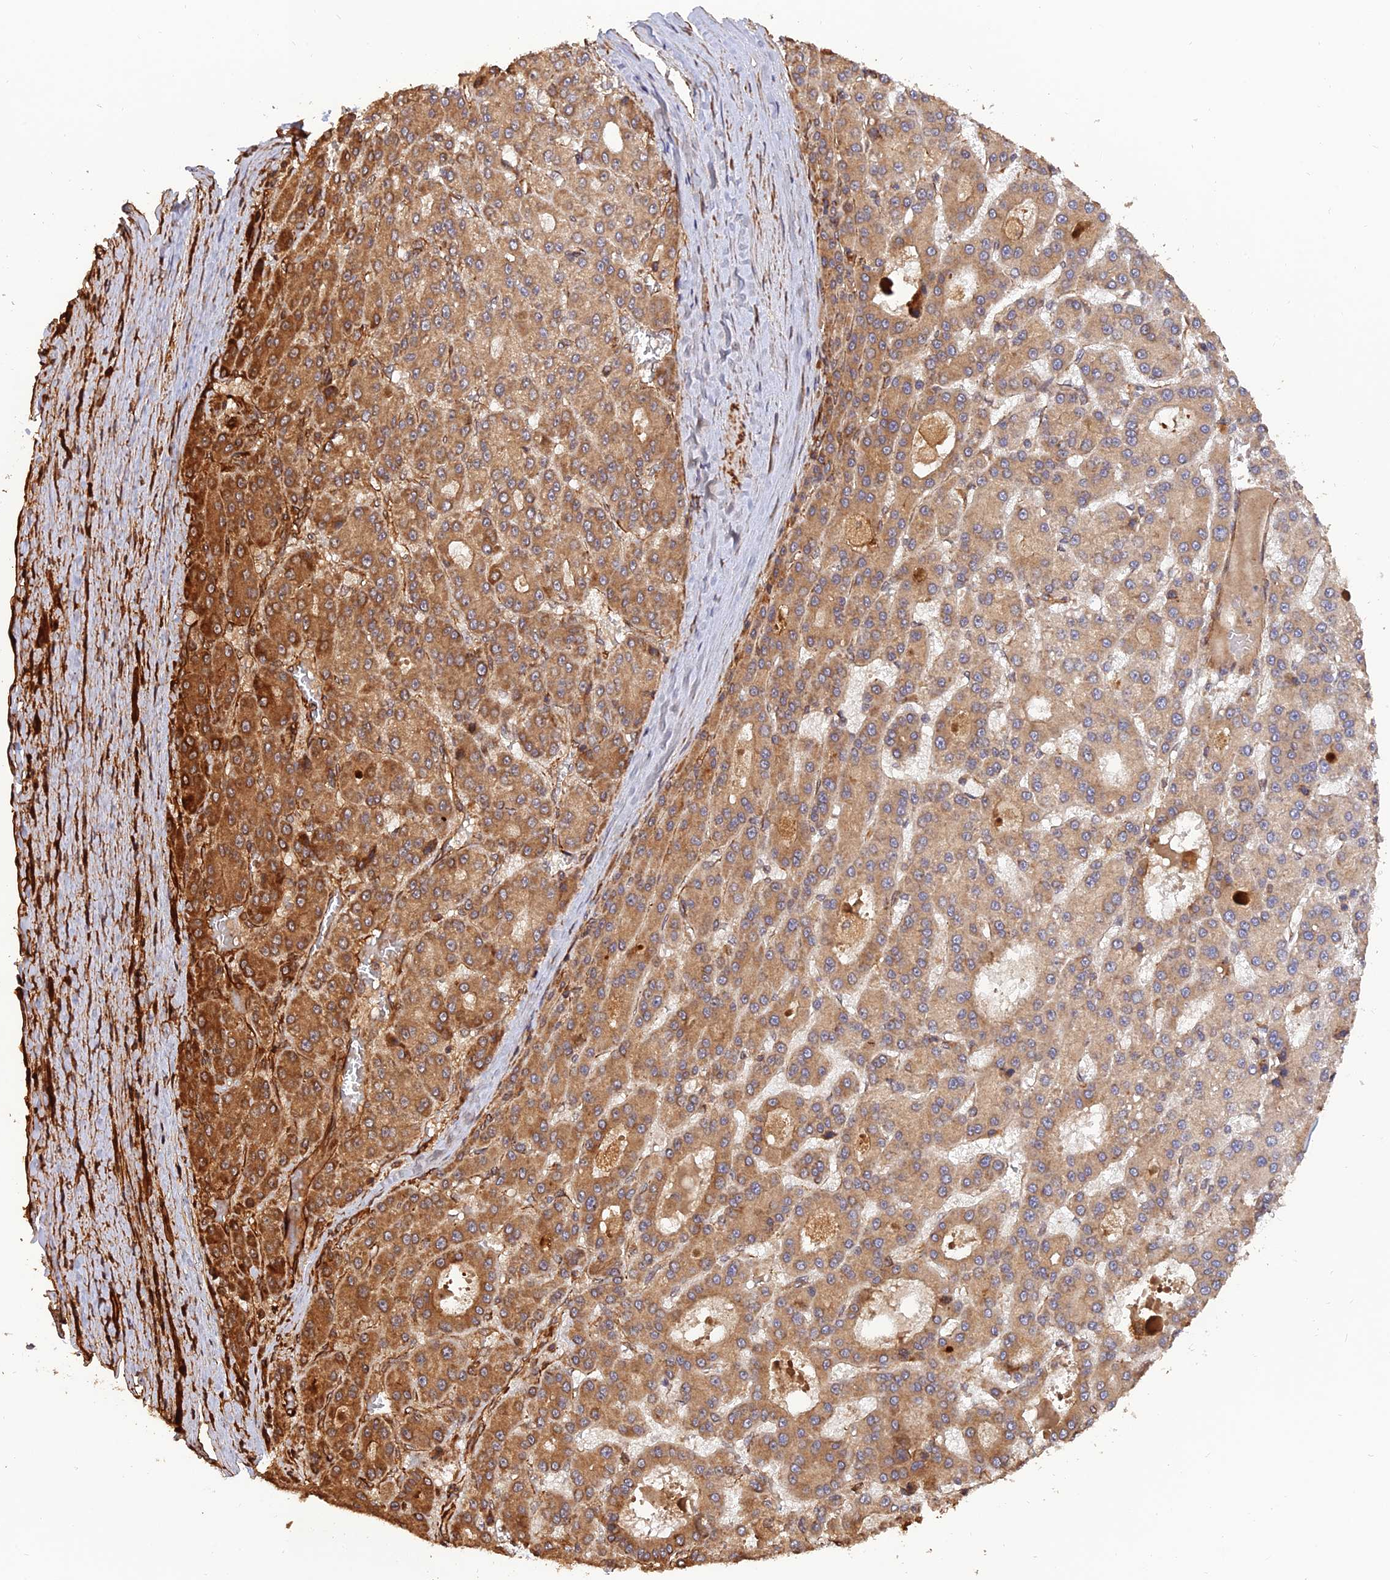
{"staining": {"intensity": "moderate", "quantity": ">75%", "location": "cytoplasmic/membranous"}, "tissue": "liver cancer", "cell_type": "Tumor cells", "image_type": "cancer", "snomed": [{"axis": "morphology", "description": "Carcinoma, Hepatocellular, NOS"}, {"axis": "topography", "description": "Liver"}], "caption": "Liver hepatocellular carcinoma stained with immunohistochemistry reveals moderate cytoplasmic/membranous expression in approximately >75% of tumor cells.", "gene": "CREBL2", "patient": {"sex": "male", "age": 70}}